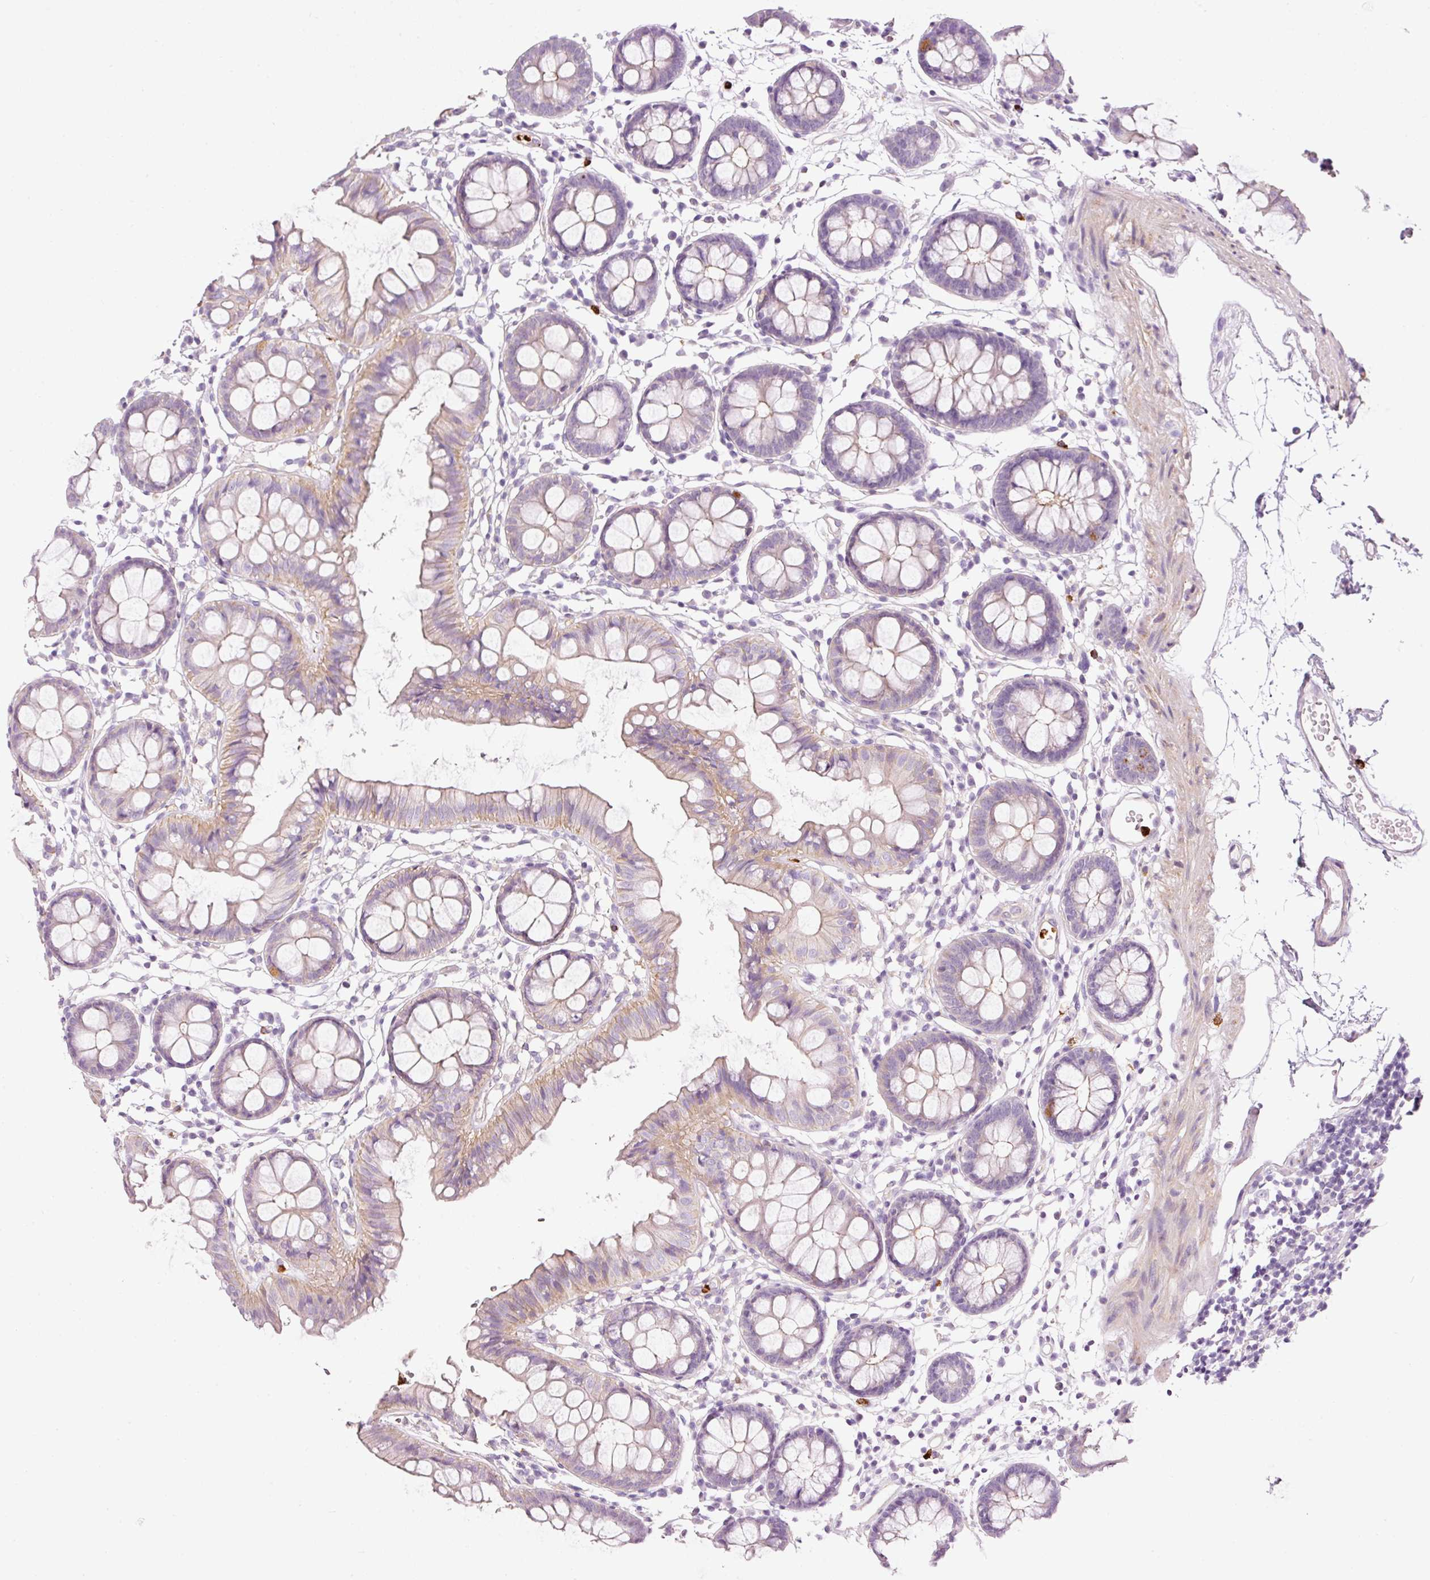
{"staining": {"intensity": "negative", "quantity": "none", "location": "none"}, "tissue": "colon", "cell_type": "Endothelial cells", "image_type": "normal", "snomed": [{"axis": "morphology", "description": "Normal tissue, NOS"}, {"axis": "topography", "description": "Colon"}], "caption": "The photomicrograph shows no staining of endothelial cells in benign colon. (DAB immunohistochemistry (IHC) with hematoxylin counter stain).", "gene": "MAP3K3", "patient": {"sex": "female", "age": 84}}